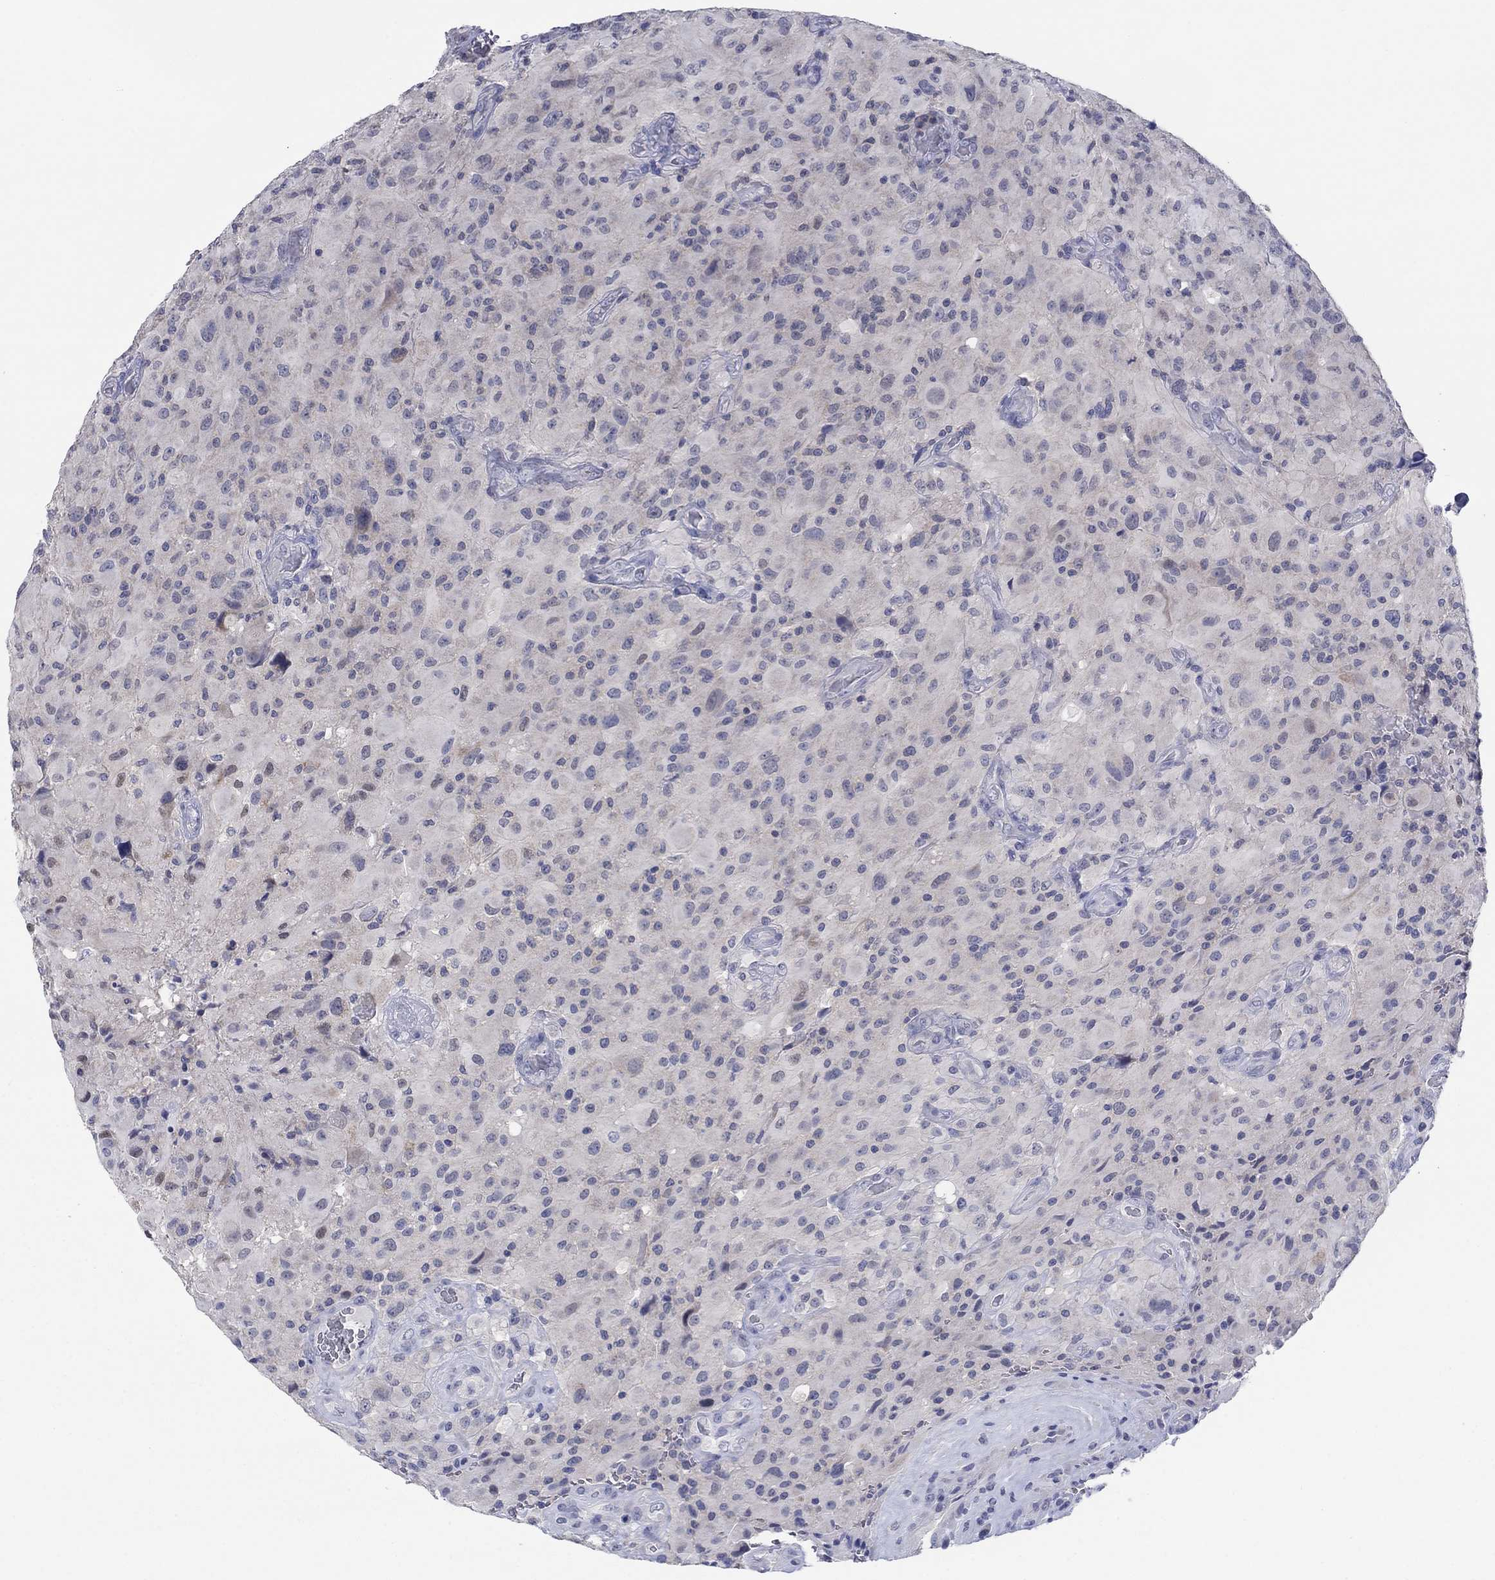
{"staining": {"intensity": "weak", "quantity": "<25%", "location": "nuclear"}, "tissue": "glioma", "cell_type": "Tumor cells", "image_type": "cancer", "snomed": [{"axis": "morphology", "description": "Glioma, malignant, High grade"}, {"axis": "topography", "description": "Cerebral cortex"}], "caption": "Protein analysis of high-grade glioma (malignant) displays no significant positivity in tumor cells.", "gene": "FER1L6", "patient": {"sex": "male", "age": 35}}